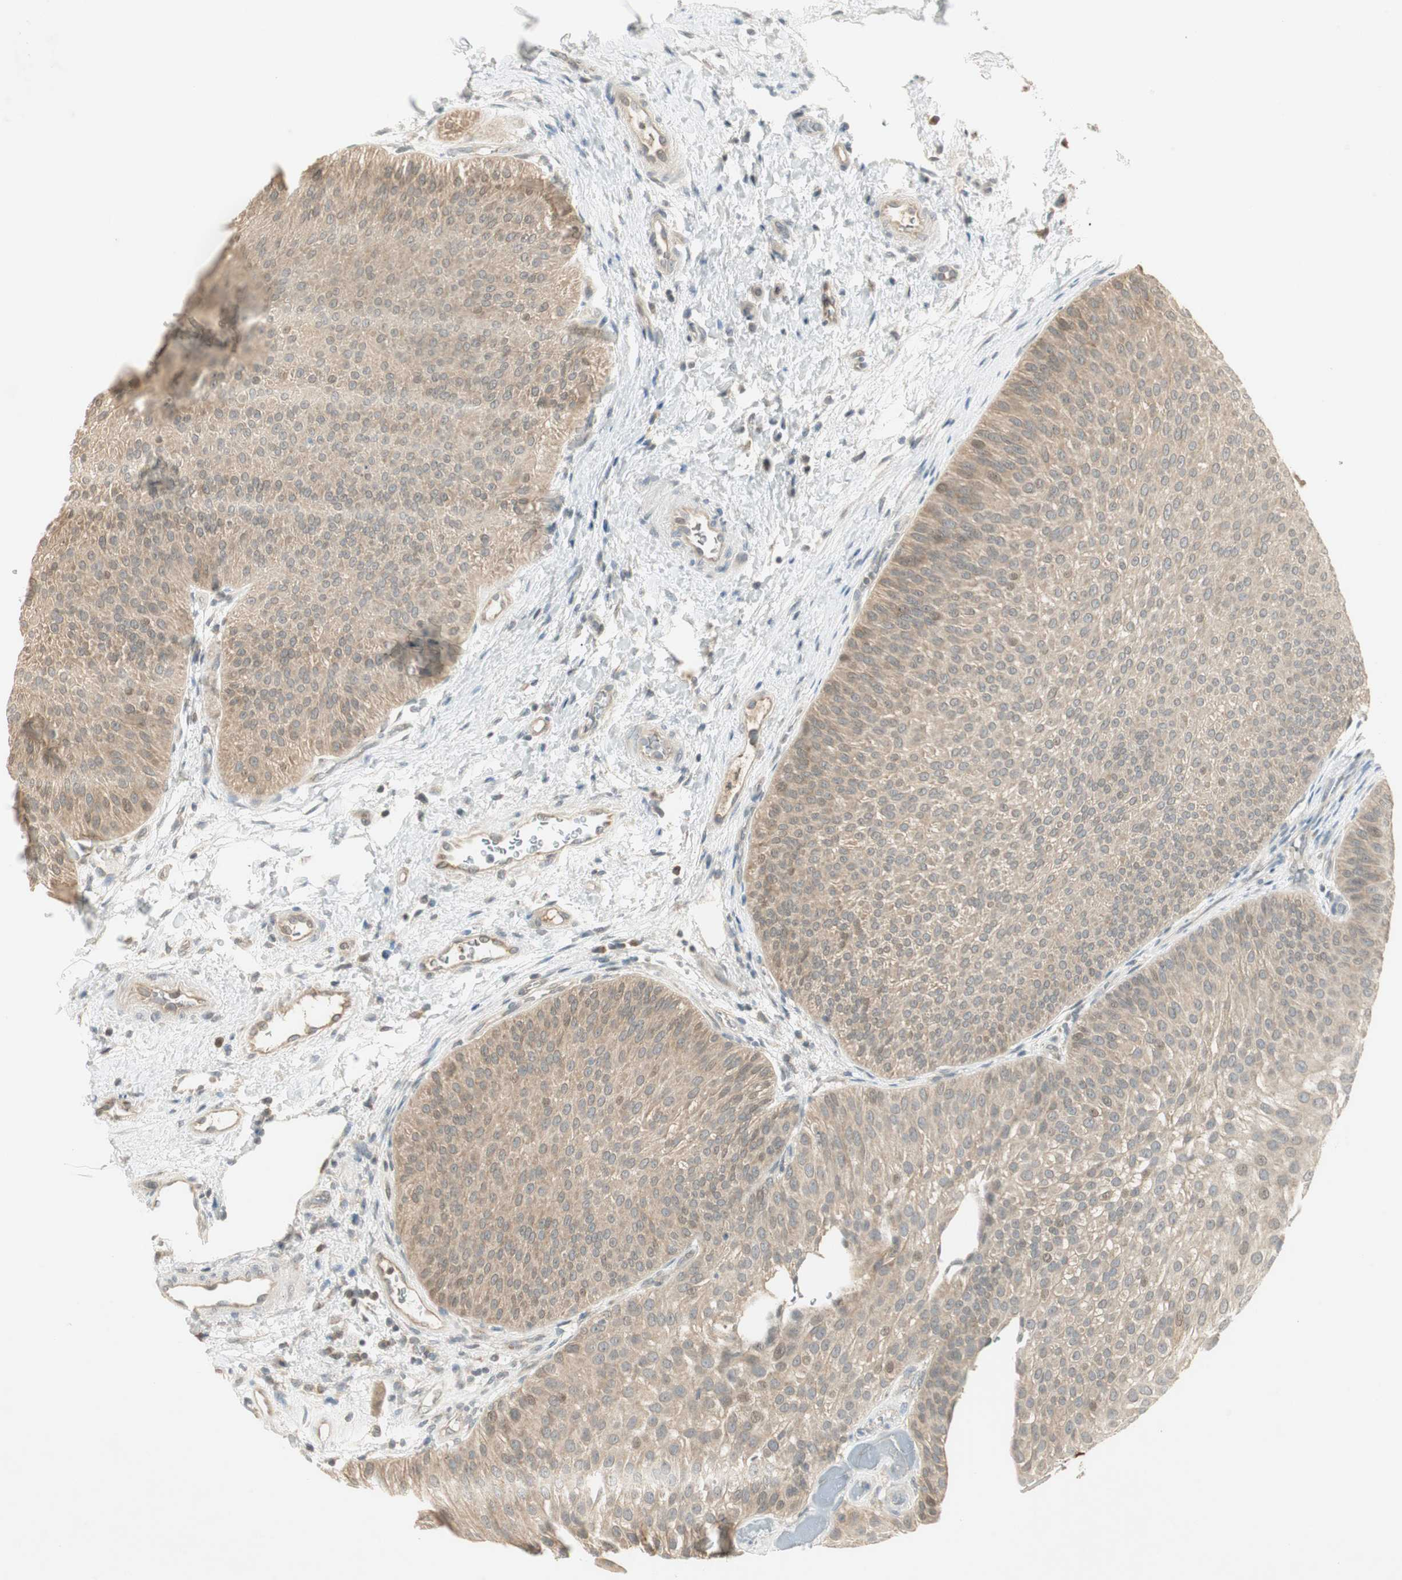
{"staining": {"intensity": "moderate", "quantity": ">75%", "location": "cytoplasmic/membranous"}, "tissue": "urothelial cancer", "cell_type": "Tumor cells", "image_type": "cancer", "snomed": [{"axis": "morphology", "description": "Urothelial carcinoma, Low grade"}, {"axis": "topography", "description": "Urinary bladder"}], "caption": "Protein analysis of urothelial carcinoma (low-grade) tissue shows moderate cytoplasmic/membranous positivity in about >75% of tumor cells. (DAB IHC with brightfield microscopy, high magnification).", "gene": "USP2", "patient": {"sex": "female", "age": 60}}